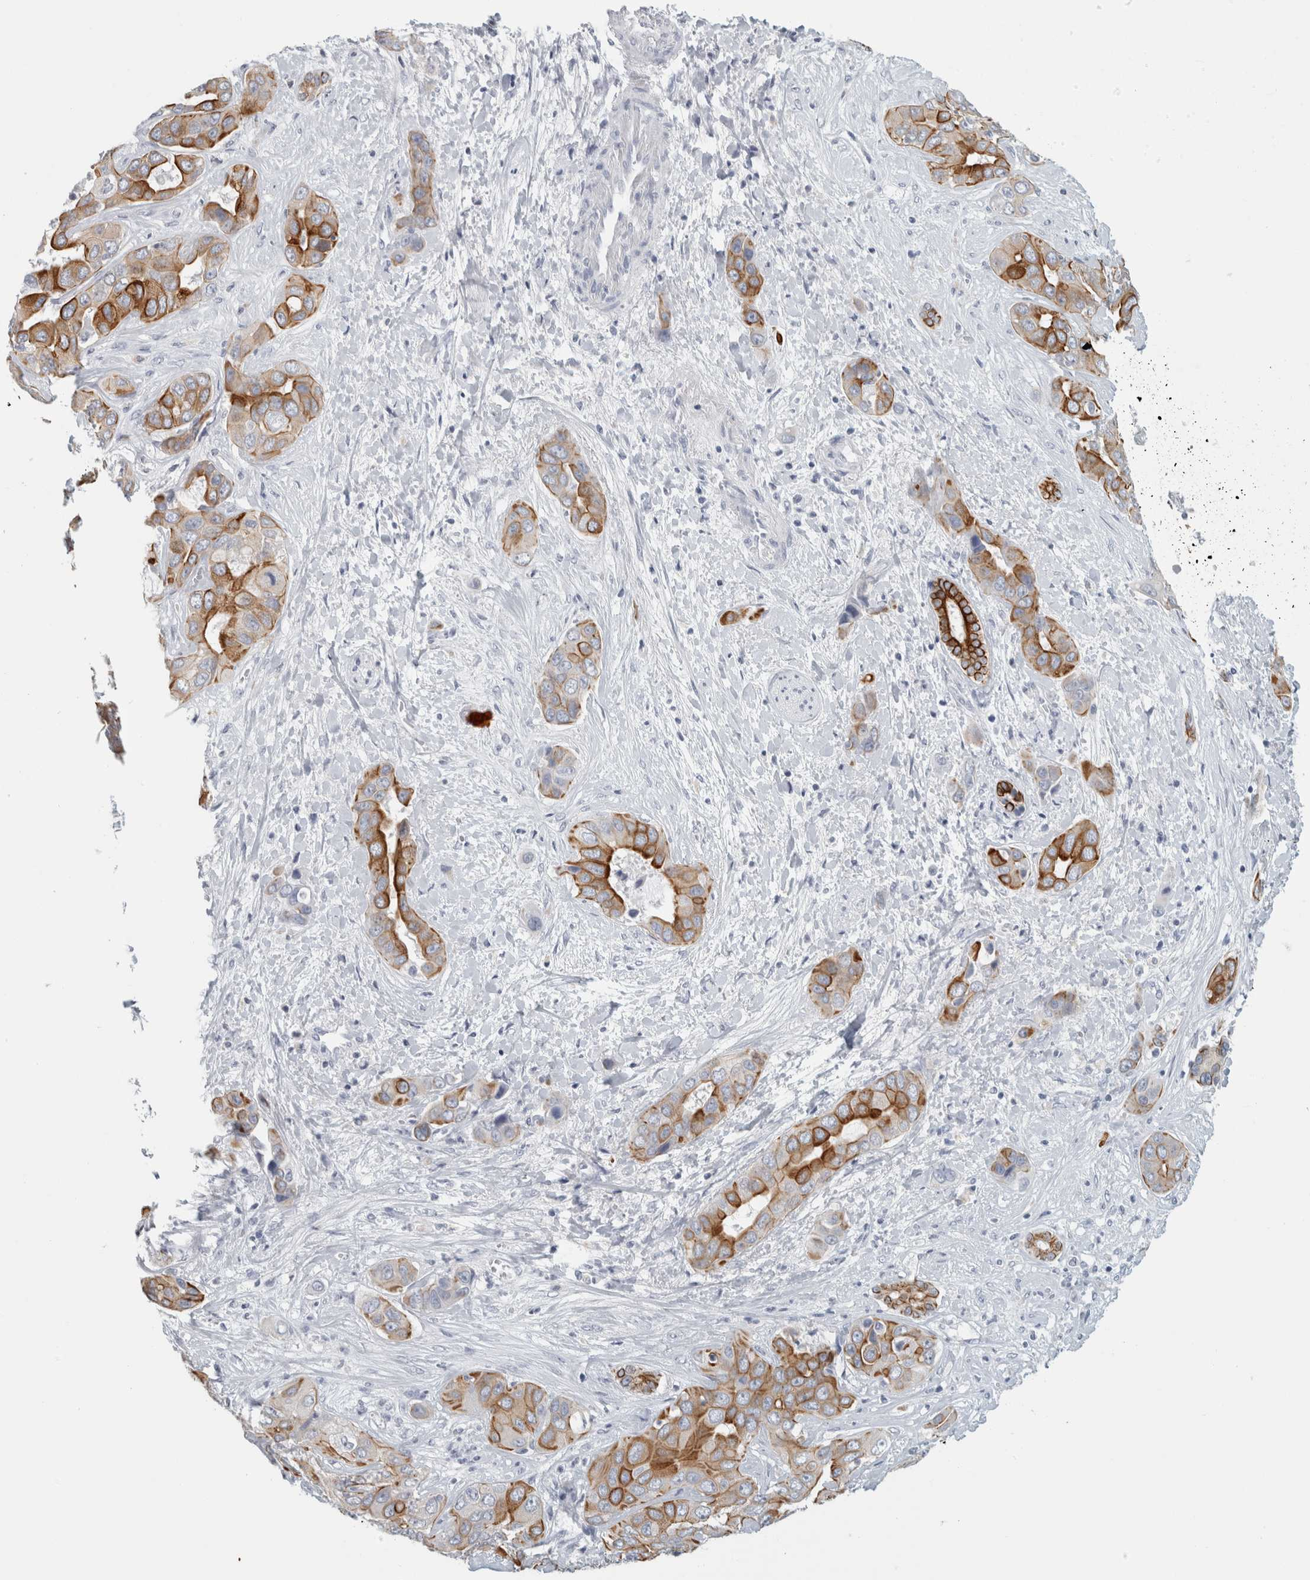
{"staining": {"intensity": "strong", "quantity": ">75%", "location": "cytoplasmic/membranous"}, "tissue": "liver cancer", "cell_type": "Tumor cells", "image_type": "cancer", "snomed": [{"axis": "morphology", "description": "Cholangiocarcinoma"}, {"axis": "topography", "description": "Liver"}], "caption": "Protein expression by immunohistochemistry (IHC) reveals strong cytoplasmic/membranous positivity in approximately >75% of tumor cells in cholangiocarcinoma (liver). Using DAB (brown) and hematoxylin (blue) stains, captured at high magnification using brightfield microscopy.", "gene": "SLC28A3", "patient": {"sex": "female", "age": 52}}